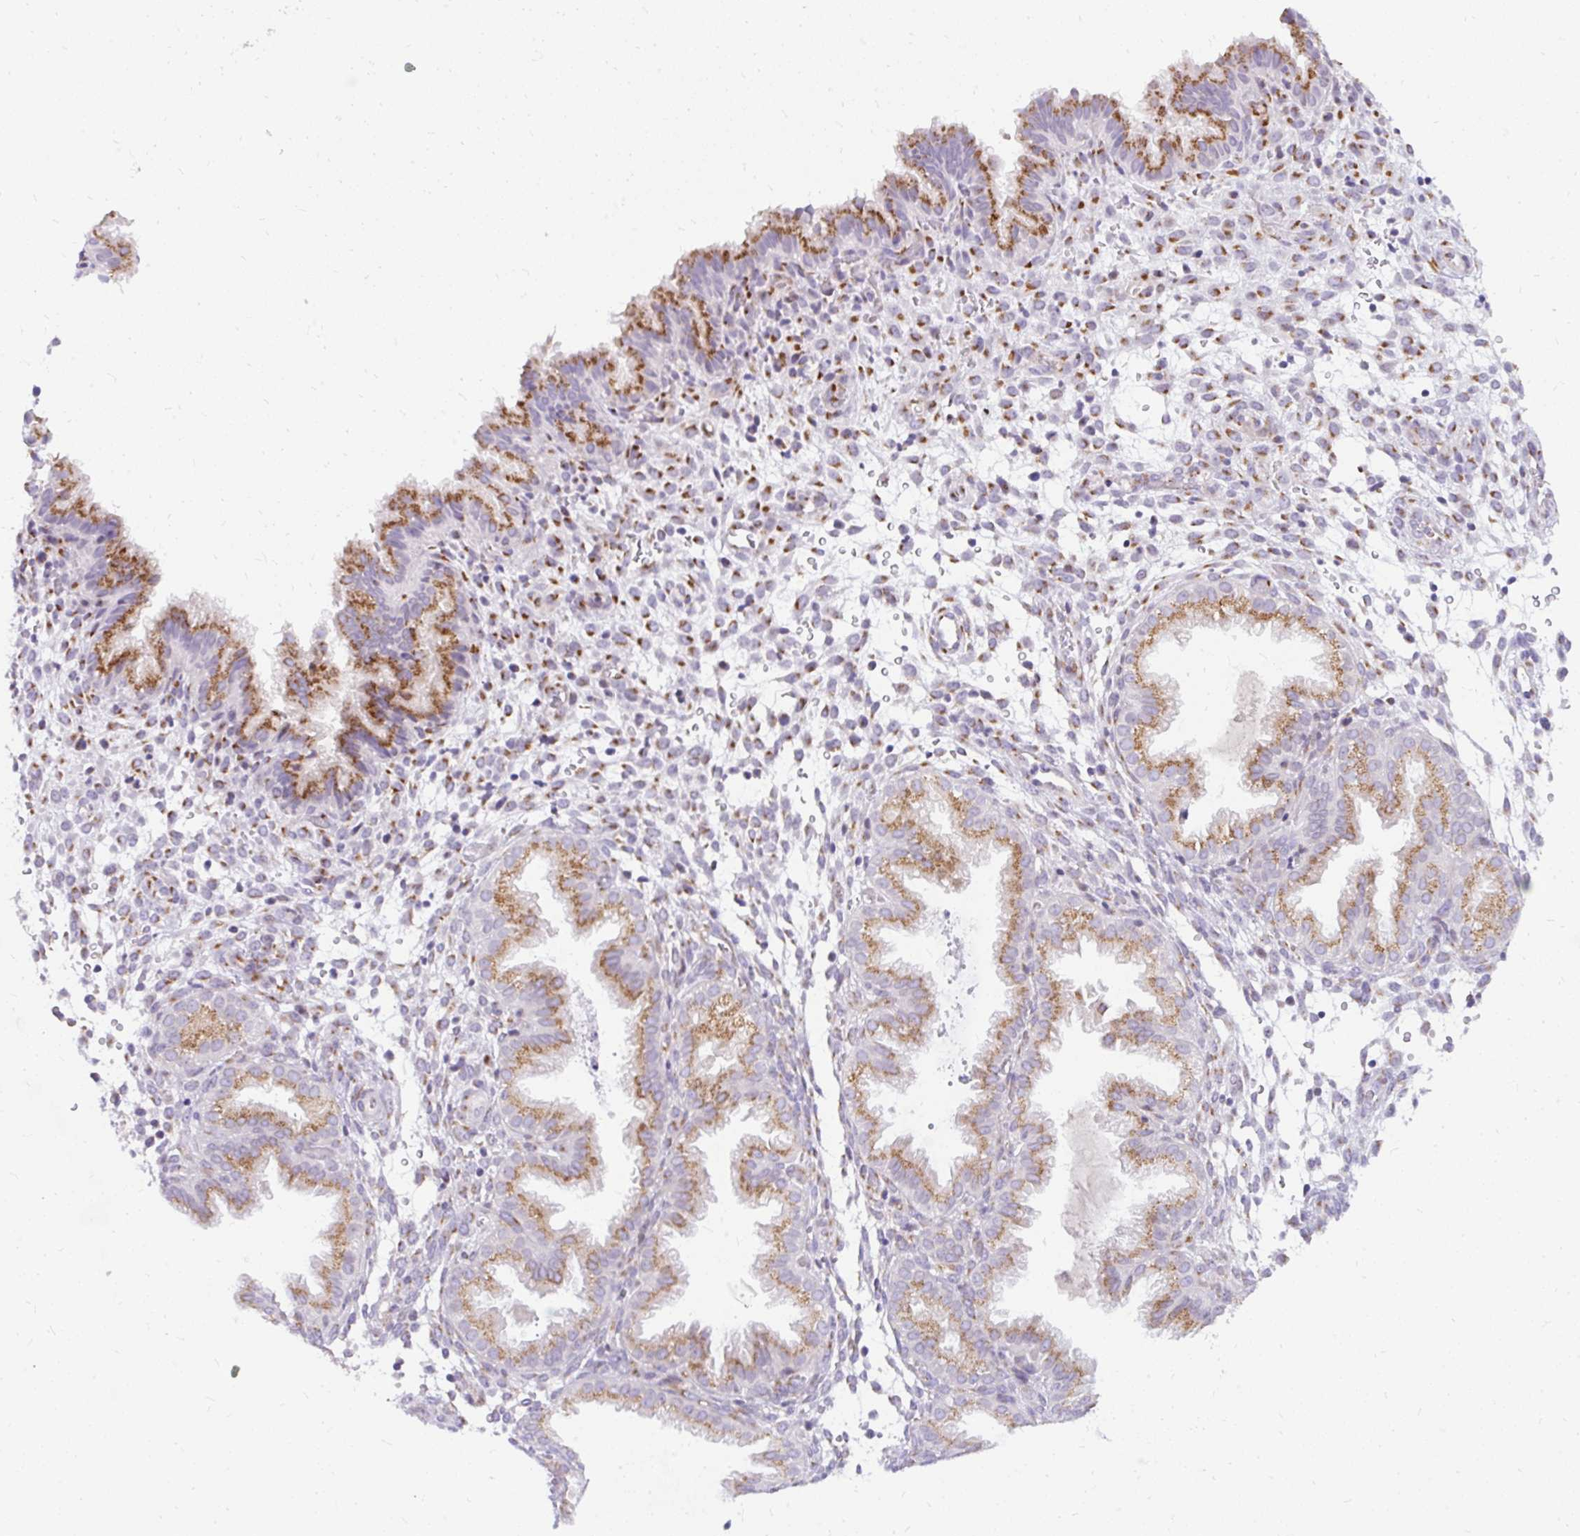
{"staining": {"intensity": "negative", "quantity": "none", "location": "none"}, "tissue": "endometrium", "cell_type": "Cells in endometrial stroma", "image_type": "normal", "snomed": [{"axis": "morphology", "description": "Normal tissue, NOS"}, {"axis": "topography", "description": "Endometrium"}], "caption": "IHC photomicrograph of normal human endometrium stained for a protein (brown), which demonstrates no expression in cells in endometrial stroma.", "gene": "GOLGA8A", "patient": {"sex": "female", "age": 33}}